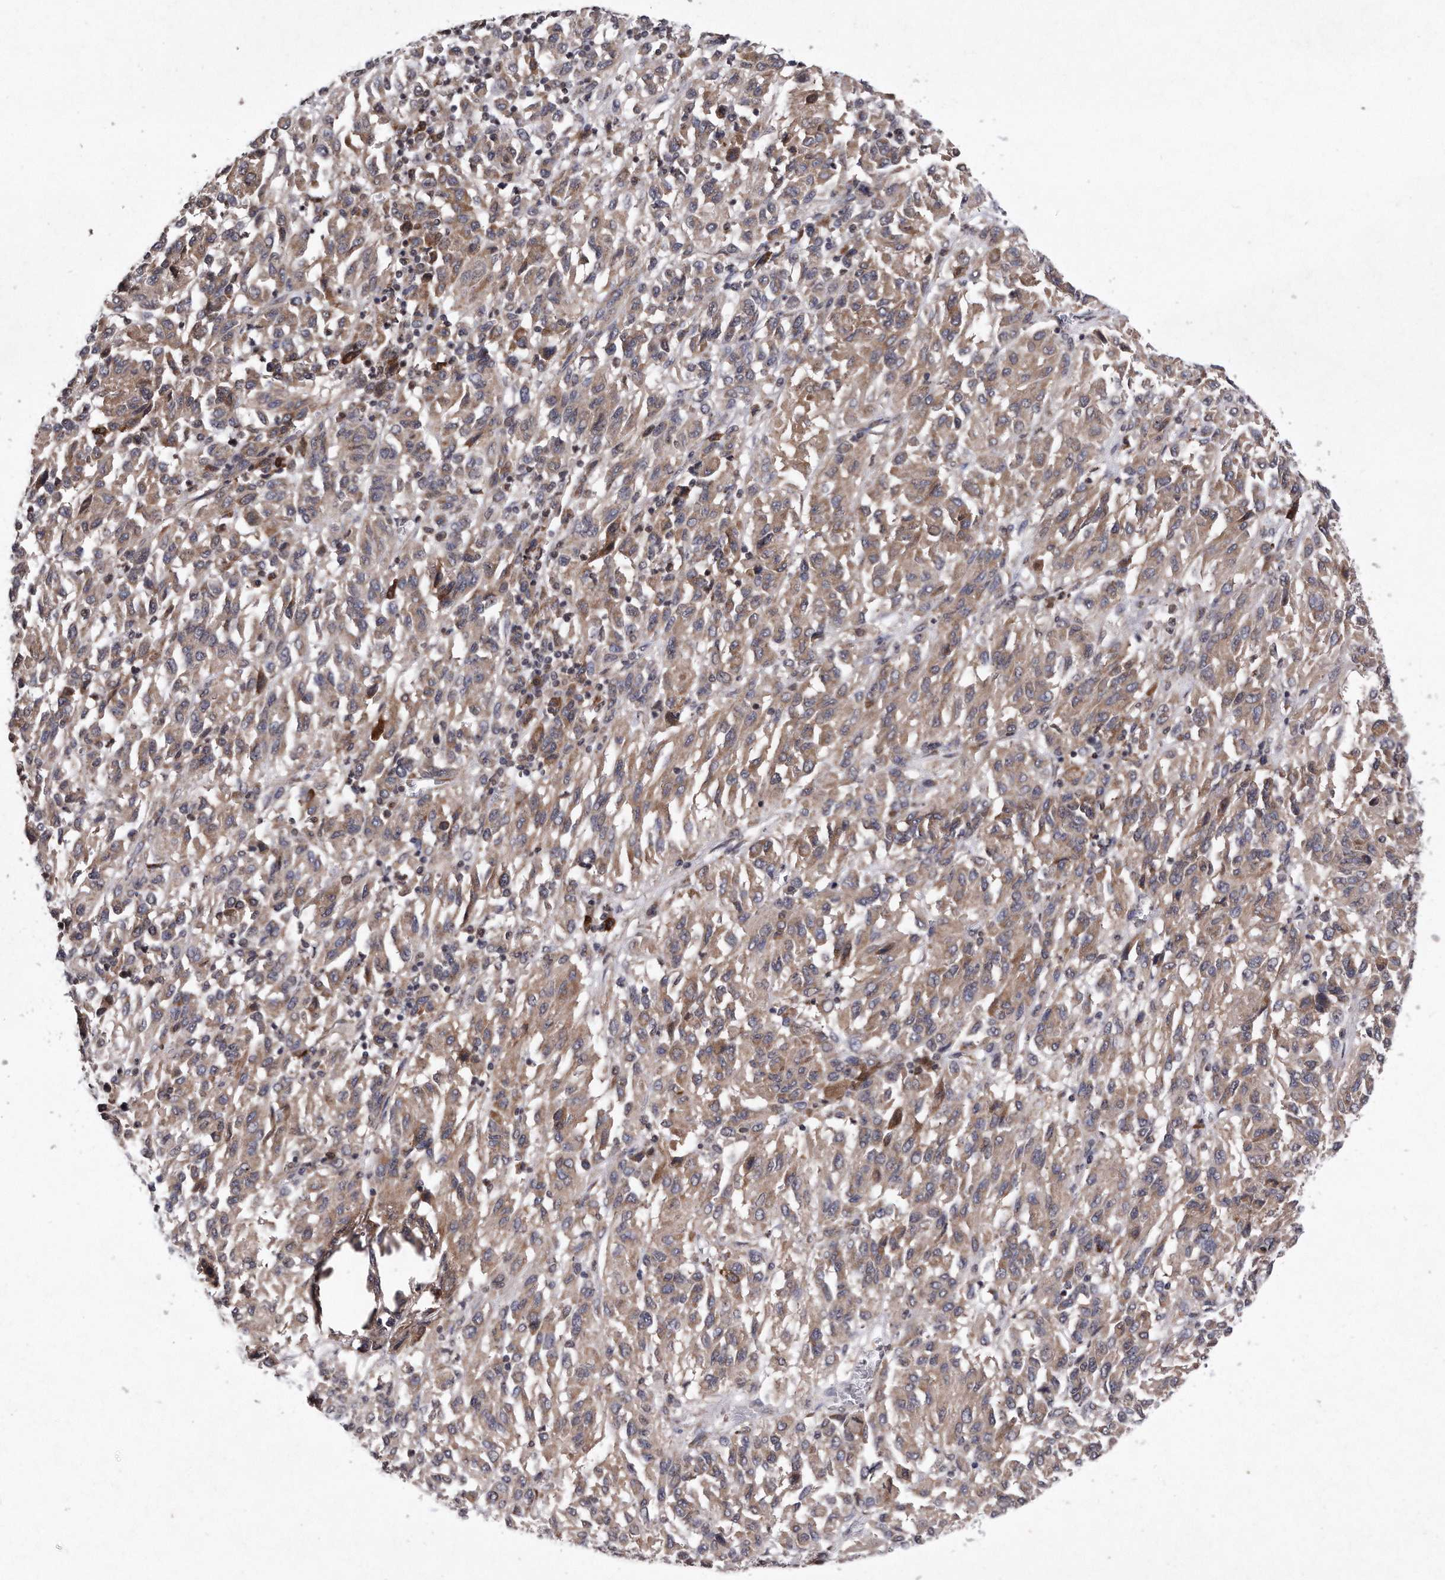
{"staining": {"intensity": "weak", "quantity": ">75%", "location": "cytoplasmic/membranous"}, "tissue": "melanoma", "cell_type": "Tumor cells", "image_type": "cancer", "snomed": [{"axis": "morphology", "description": "Malignant melanoma, Metastatic site"}, {"axis": "topography", "description": "Lung"}], "caption": "High-power microscopy captured an immunohistochemistry micrograph of melanoma, revealing weak cytoplasmic/membranous staining in about >75% of tumor cells. The staining was performed using DAB, with brown indicating positive protein expression. Nuclei are stained blue with hematoxylin.", "gene": "DAB1", "patient": {"sex": "male", "age": 64}}